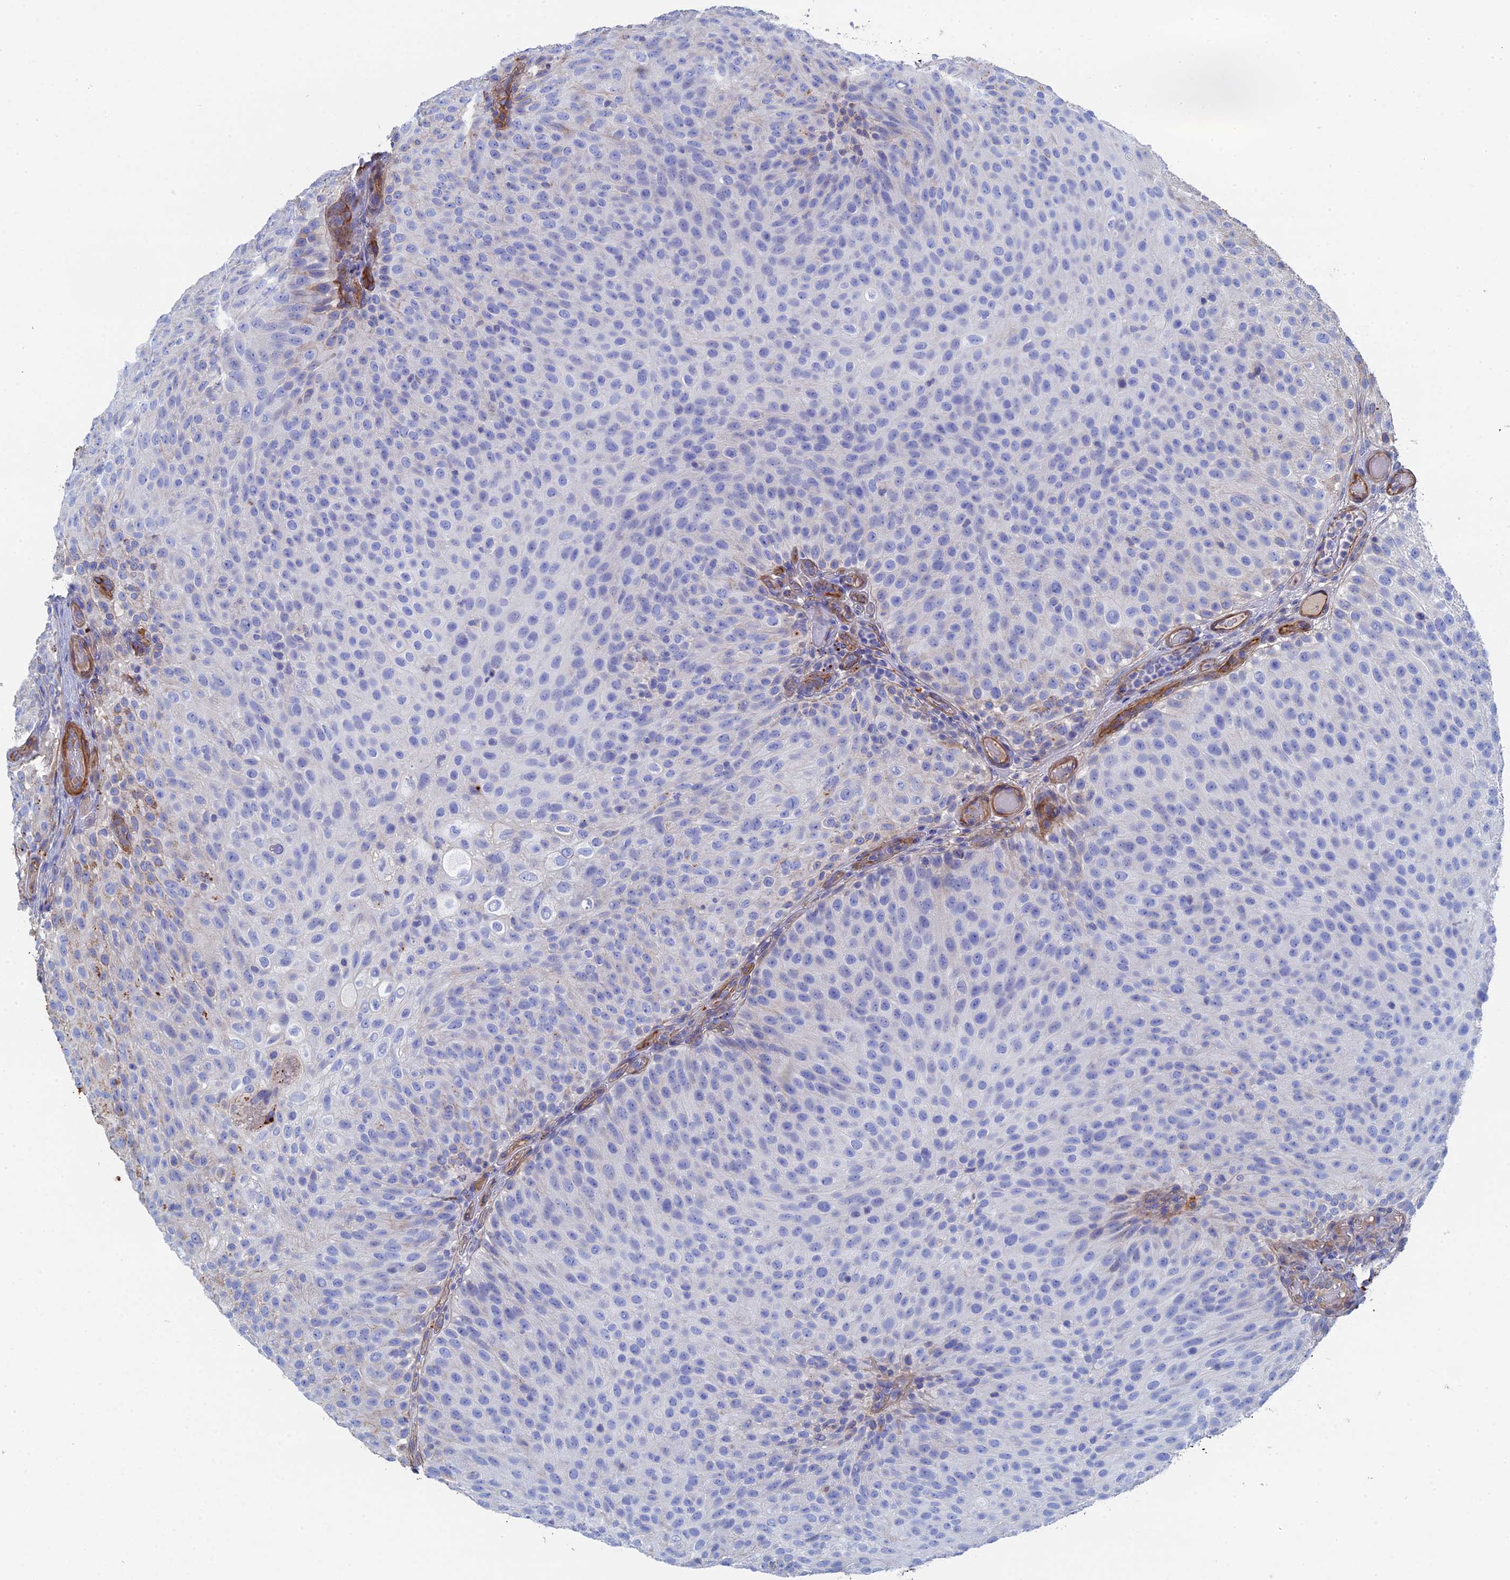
{"staining": {"intensity": "negative", "quantity": "none", "location": "none"}, "tissue": "urothelial cancer", "cell_type": "Tumor cells", "image_type": "cancer", "snomed": [{"axis": "morphology", "description": "Urothelial carcinoma, Low grade"}, {"axis": "topography", "description": "Urinary bladder"}], "caption": "Immunohistochemistry (IHC) of urothelial carcinoma (low-grade) exhibits no positivity in tumor cells.", "gene": "STRA6", "patient": {"sex": "male", "age": 78}}